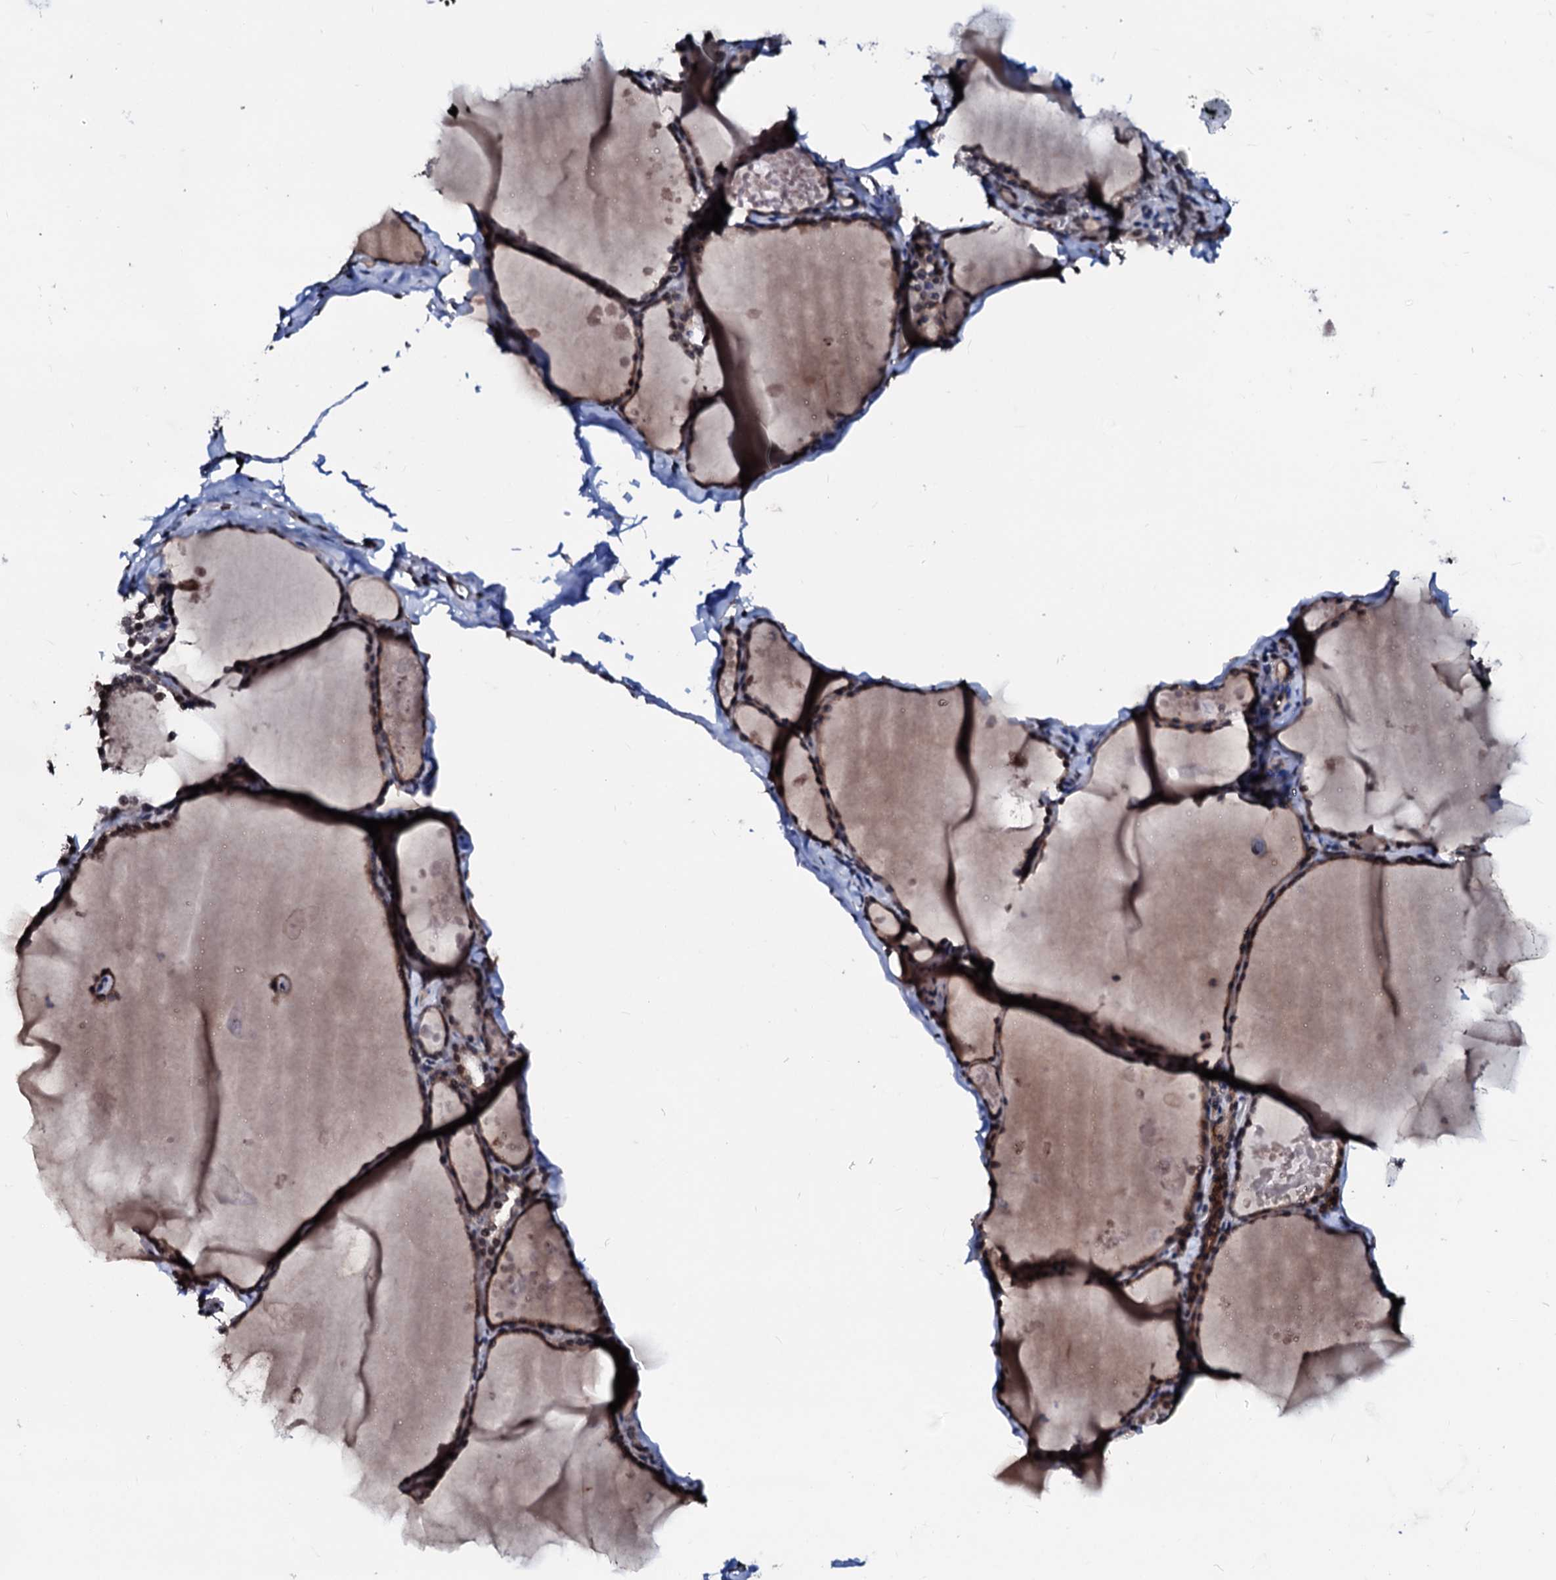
{"staining": {"intensity": "moderate", "quantity": ">75%", "location": "cytoplasmic/membranous,nuclear"}, "tissue": "thyroid gland", "cell_type": "Glandular cells", "image_type": "normal", "snomed": [{"axis": "morphology", "description": "Normal tissue, NOS"}, {"axis": "topography", "description": "Thyroid gland"}], "caption": "A medium amount of moderate cytoplasmic/membranous,nuclear staining is identified in about >75% of glandular cells in unremarkable thyroid gland. The protein of interest is shown in brown color, while the nuclei are stained blue.", "gene": "LSM11", "patient": {"sex": "male", "age": 56}}